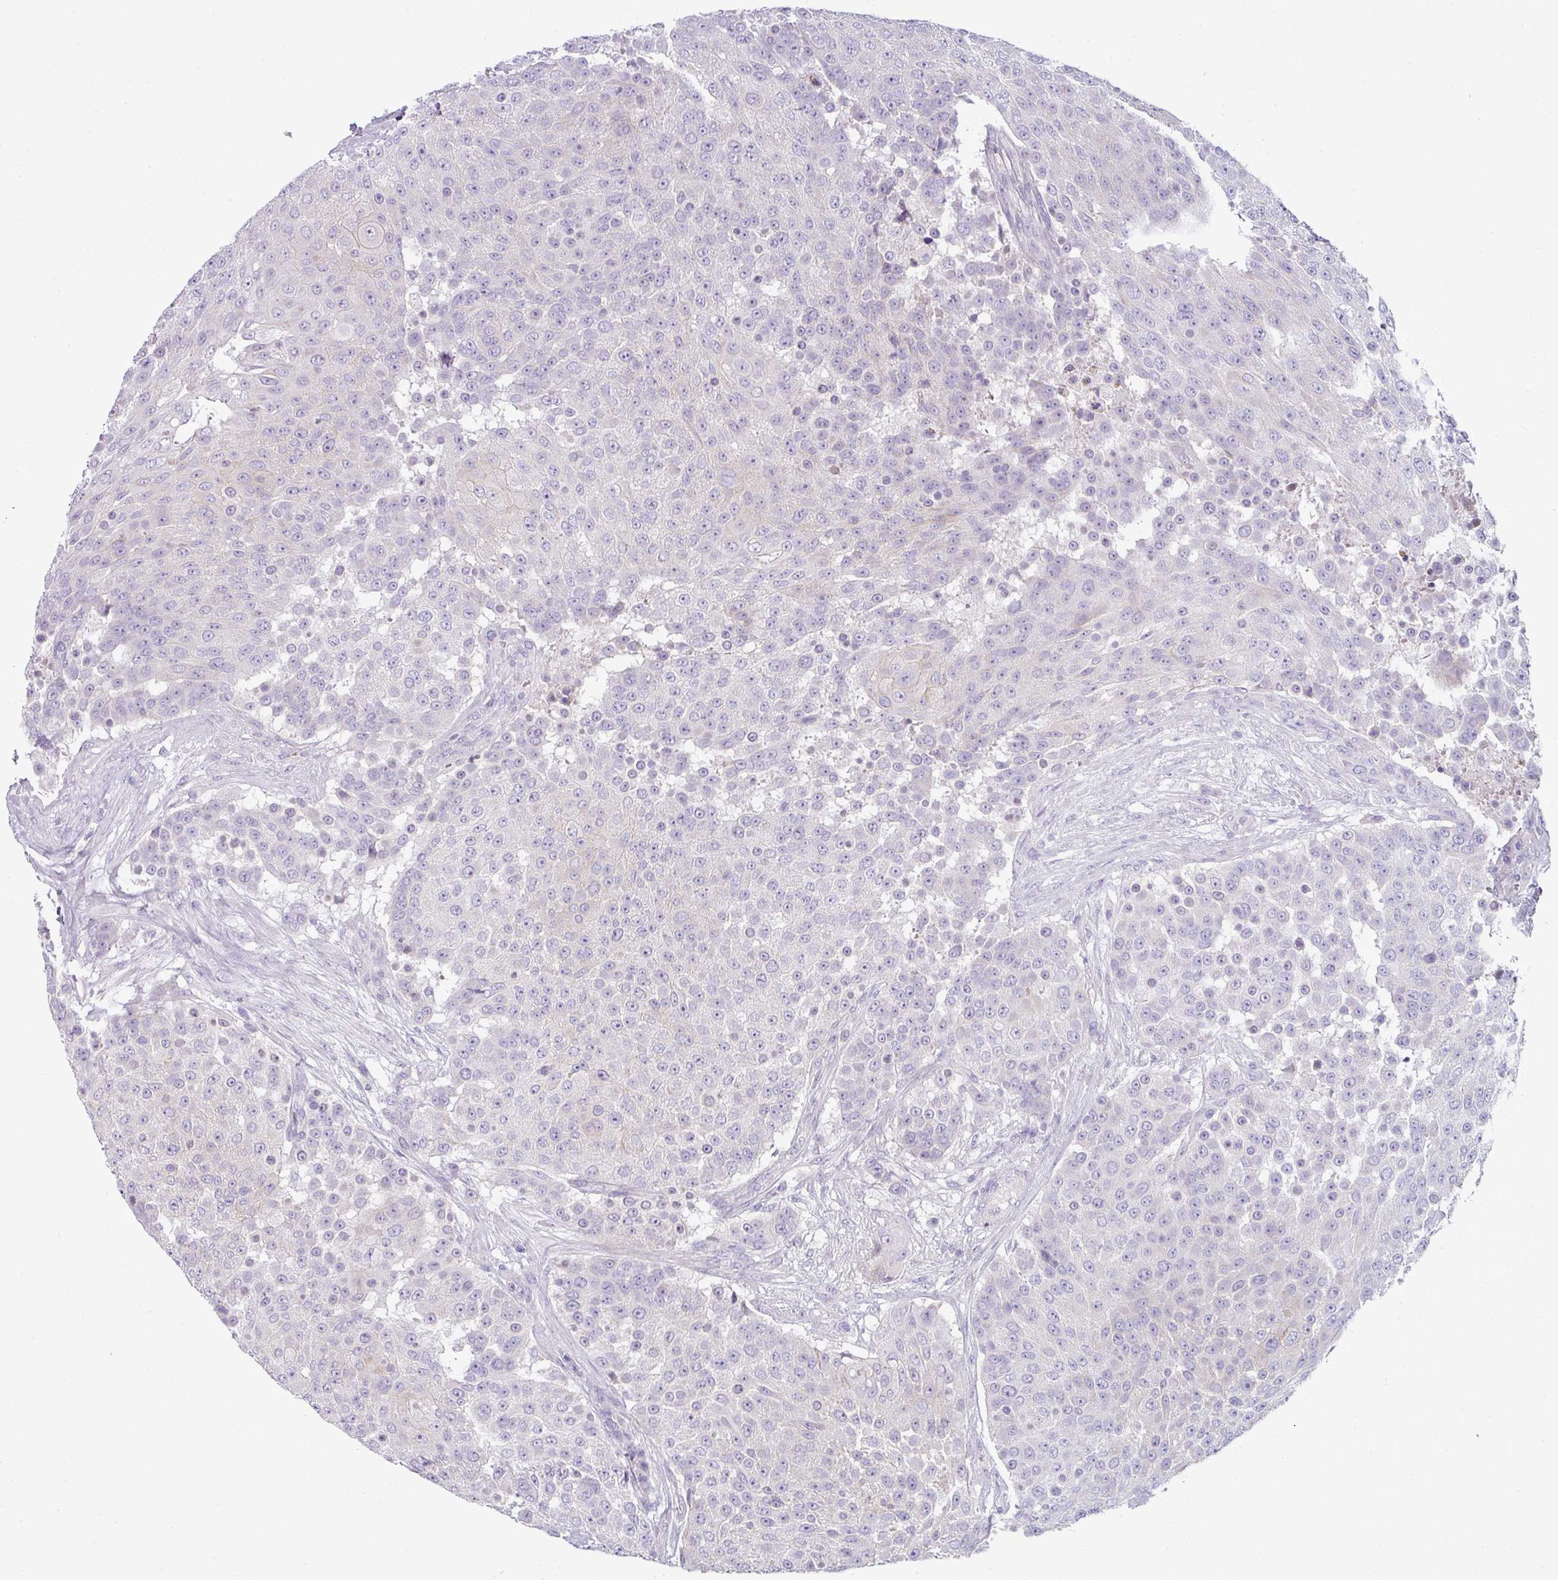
{"staining": {"intensity": "negative", "quantity": "none", "location": "none"}, "tissue": "urothelial cancer", "cell_type": "Tumor cells", "image_type": "cancer", "snomed": [{"axis": "morphology", "description": "Urothelial carcinoma, High grade"}, {"axis": "topography", "description": "Urinary bladder"}], "caption": "High power microscopy image of an immunohistochemistry histopathology image of urothelial cancer, revealing no significant staining in tumor cells.", "gene": "ACAP3", "patient": {"sex": "female", "age": 63}}